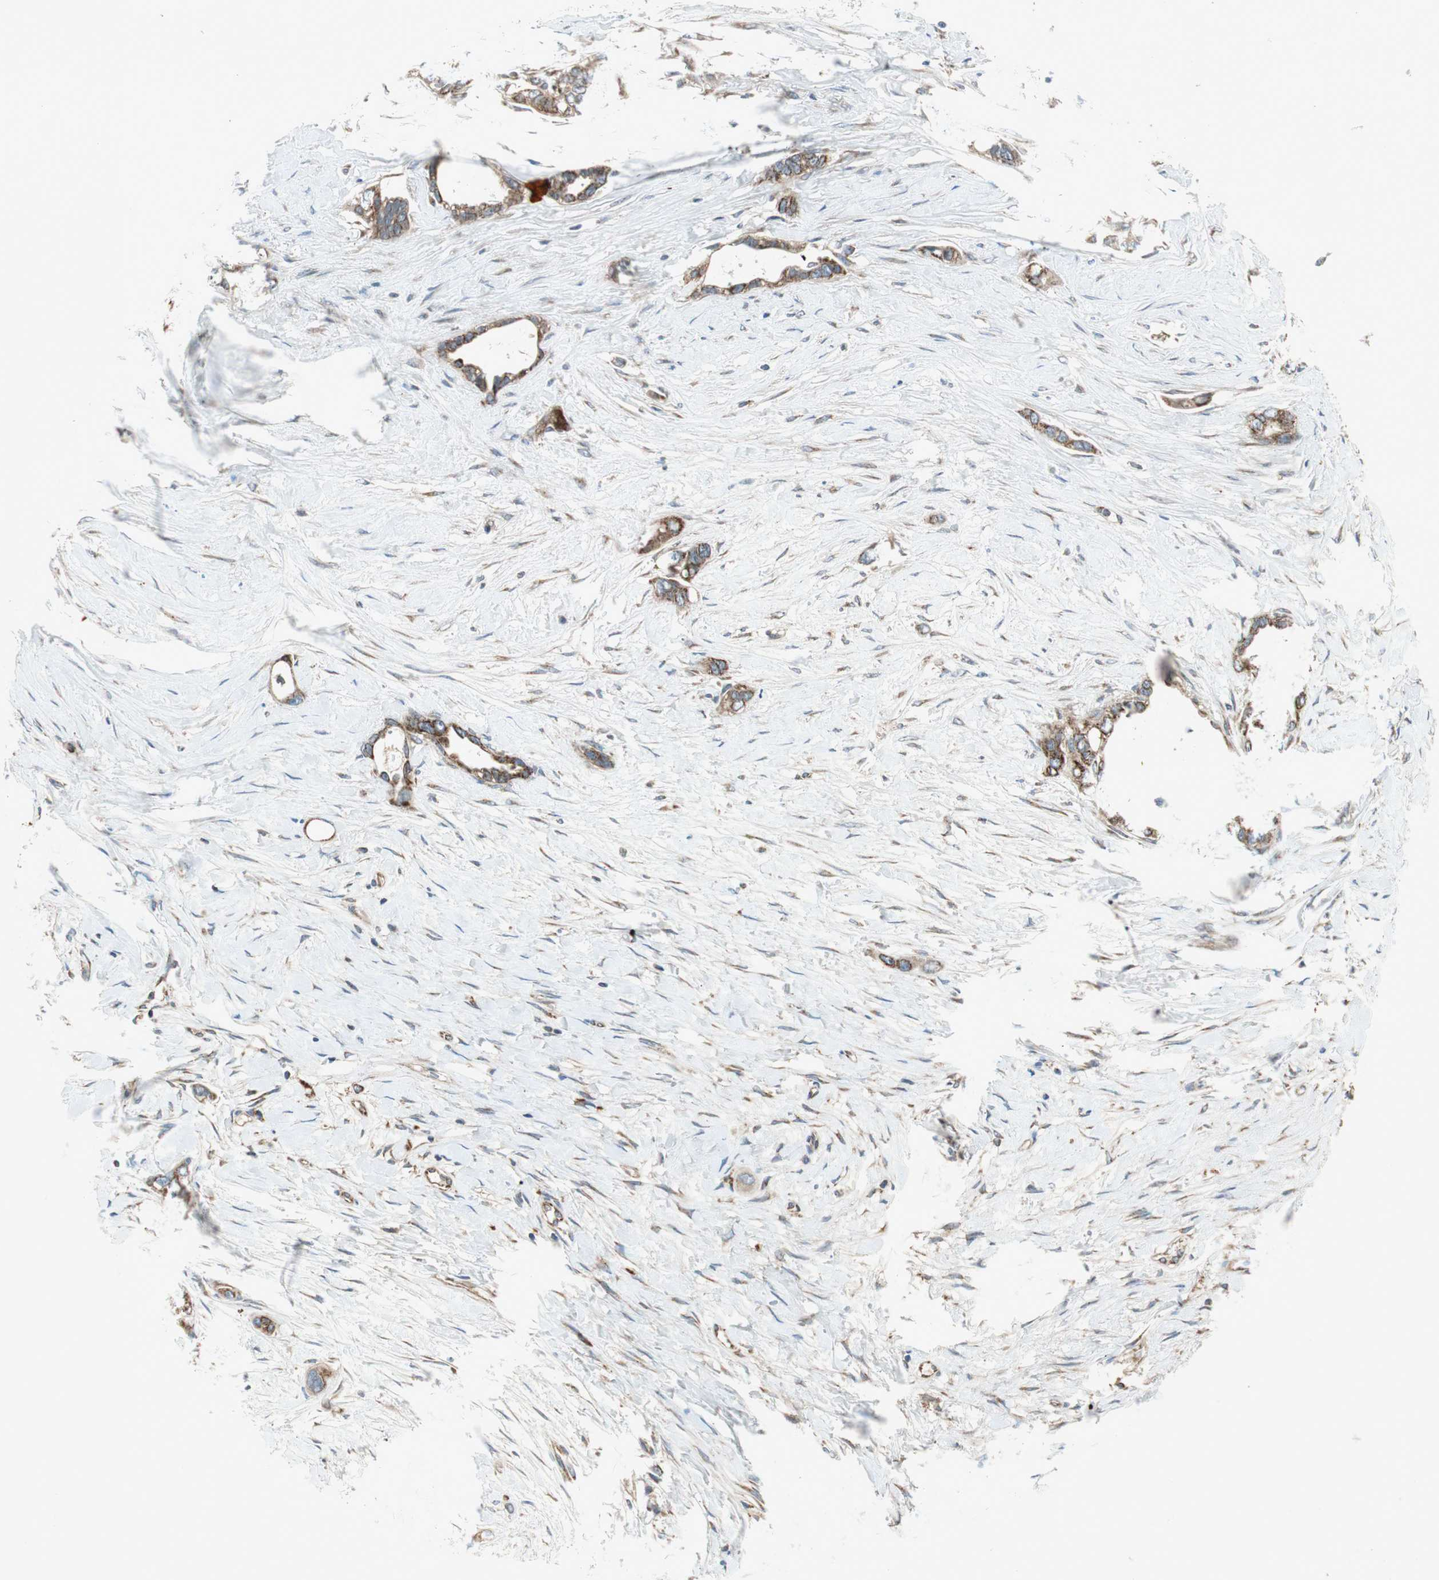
{"staining": {"intensity": "strong", "quantity": ">75%", "location": "cytoplasmic/membranous"}, "tissue": "liver cancer", "cell_type": "Tumor cells", "image_type": "cancer", "snomed": [{"axis": "morphology", "description": "Cholangiocarcinoma"}, {"axis": "topography", "description": "Liver"}], "caption": "Immunohistochemistry (IHC) (DAB) staining of human liver cancer (cholangiocarcinoma) reveals strong cytoplasmic/membranous protein expression in about >75% of tumor cells.", "gene": "CHADL", "patient": {"sex": "female", "age": 65}}